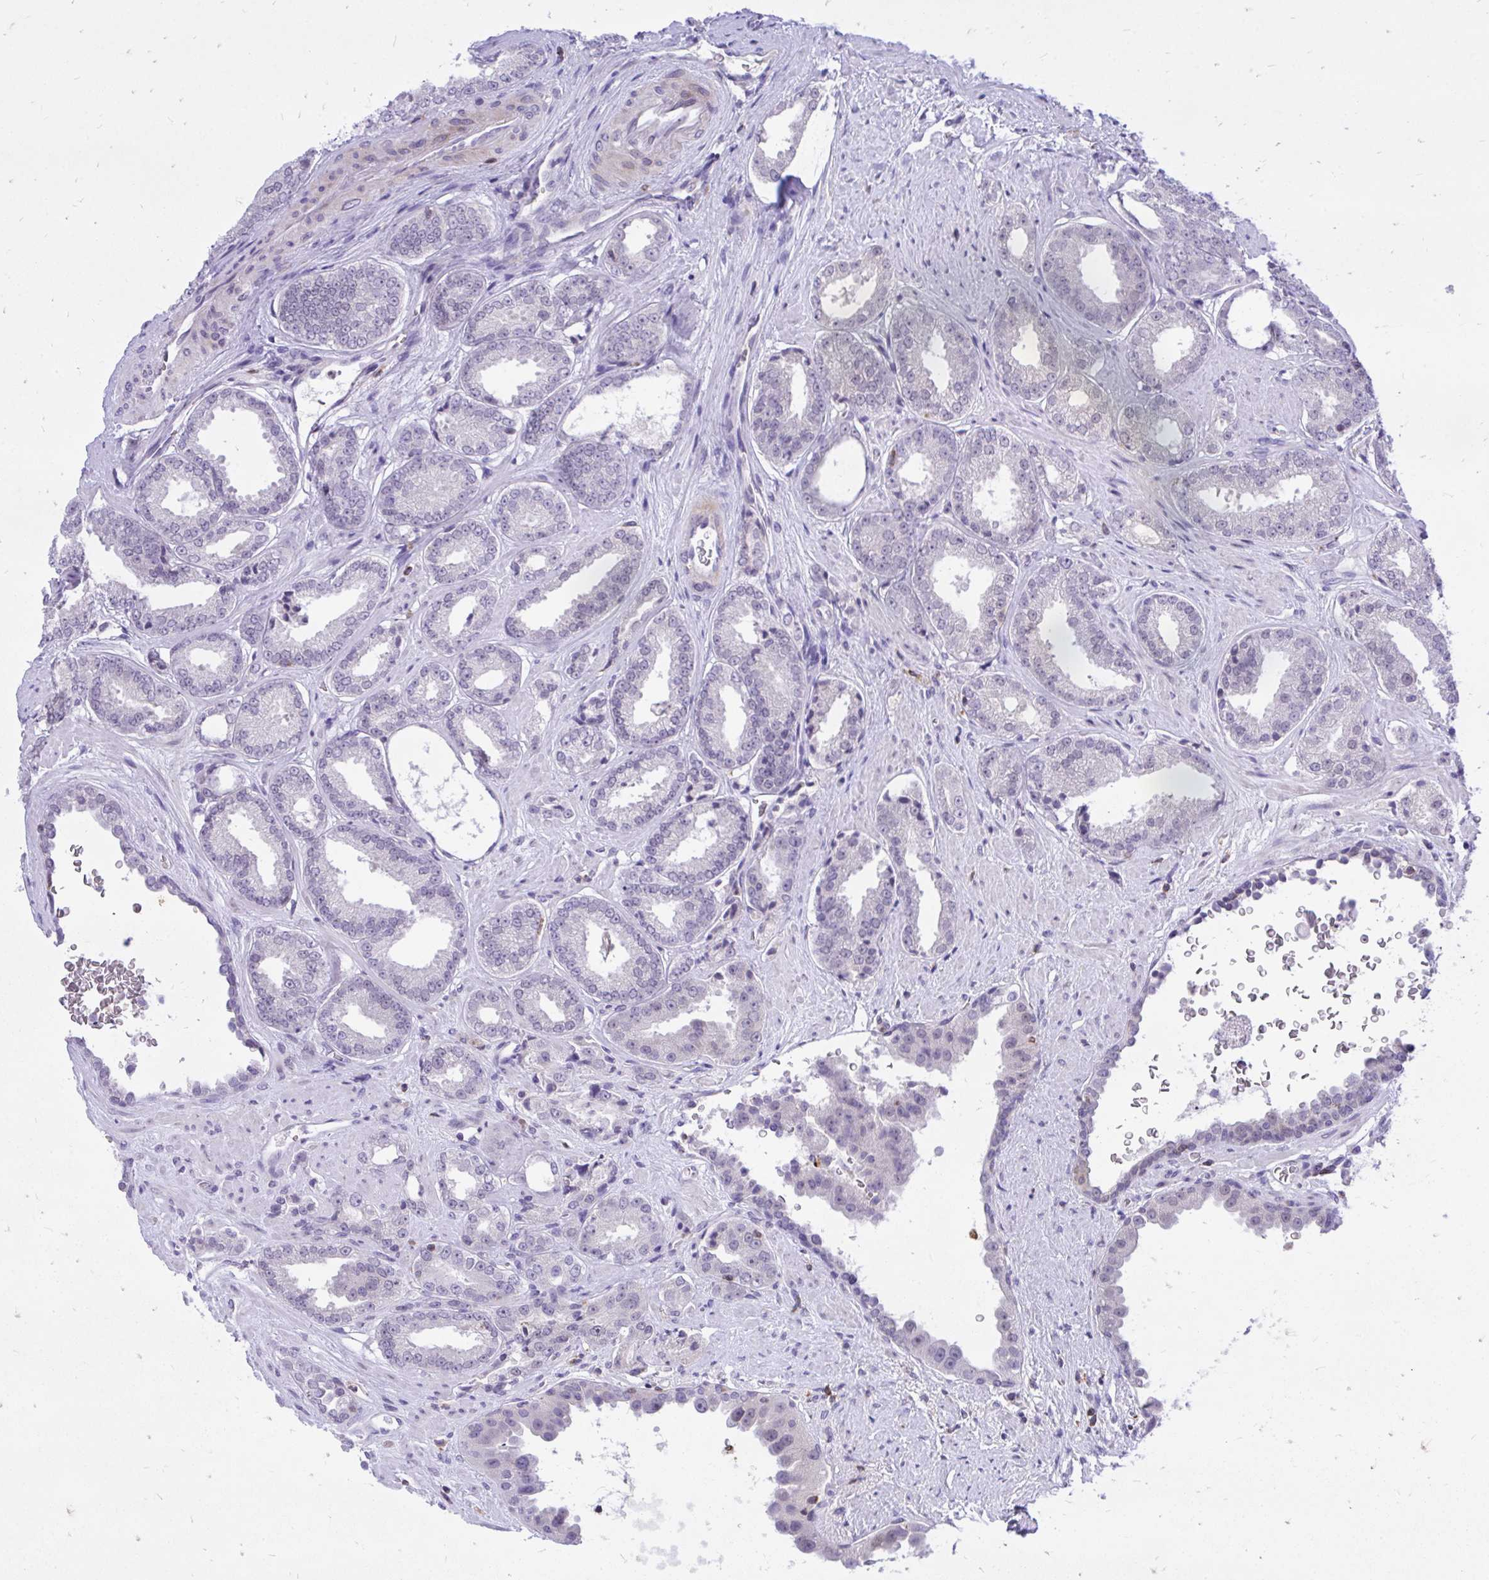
{"staining": {"intensity": "negative", "quantity": "none", "location": "none"}, "tissue": "prostate cancer", "cell_type": "Tumor cells", "image_type": "cancer", "snomed": [{"axis": "morphology", "description": "Adenocarcinoma, Low grade"}, {"axis": "topography", "description": "Prostate"}], "caption": "Prostate low-grade adenocarcinoma was stained to show a protein in brown. There is no significant expression in tumor cells.", "gene": "CXCL8", "patient": {"sex": "male", "age": 67}}